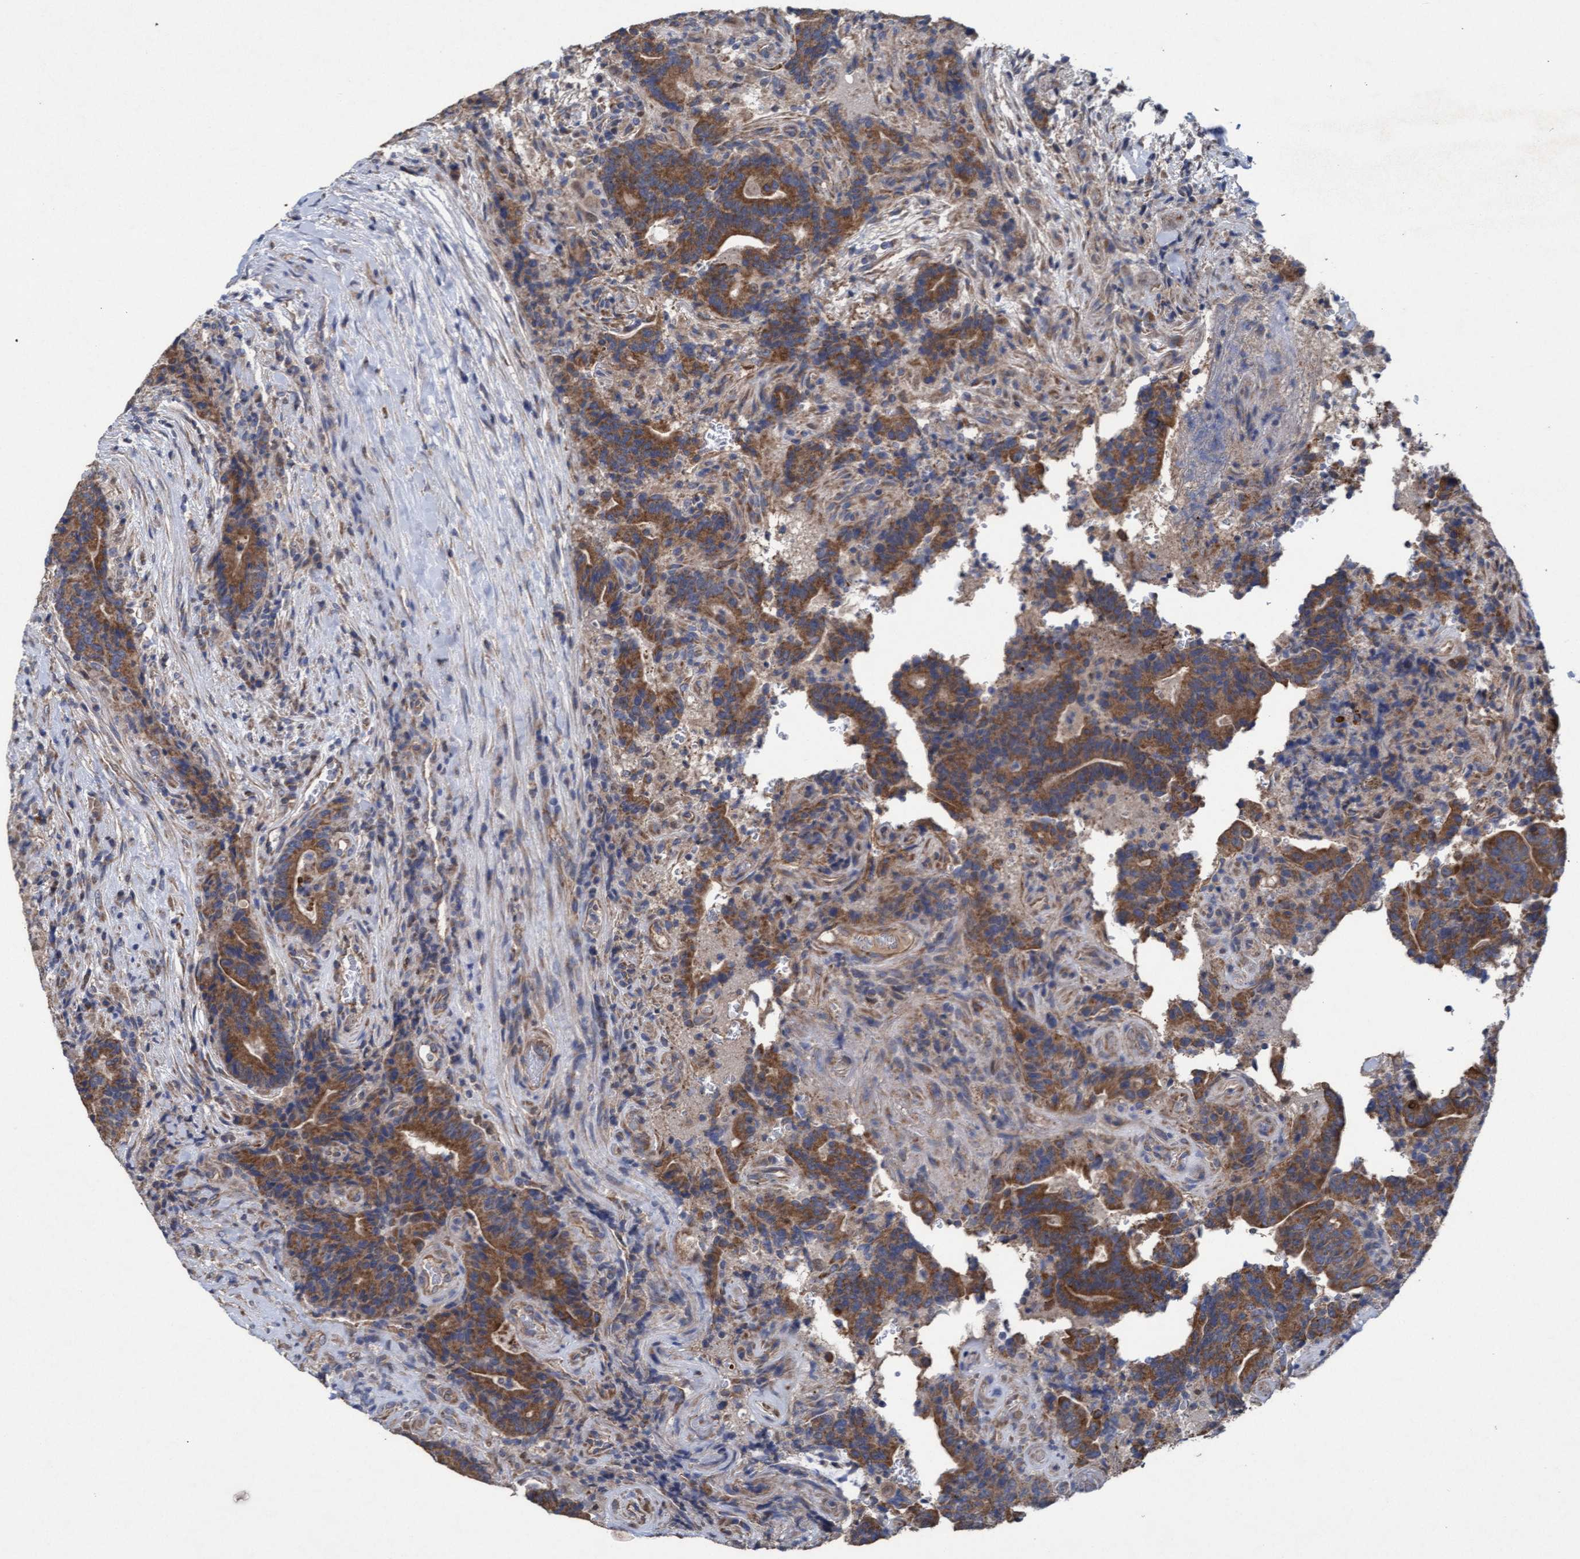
{"staining": {"intensity": "moderate", "quantity": ">75%", "location": "cytoplasmic/membranous"}, "tissue": "colorectal cancer", "cell_type": "Tumor cells", "image_type": "cancer", "snomed": [{"axis": "morphology", "description": "Normal tissue, NOS"}, {"axis": "morphology", "description": "Adenocarcinoma, NOS"}, {"axis": "topography", "description": "Colon"}], "caption": "Colorectal cancer stained with a brown dye exhibits moderate cytoplasmic/membranous positive expression in approximately >75% of tumor cells.", "gene": "MRPL38", "patient": {"sex": "female", "age": 75}}